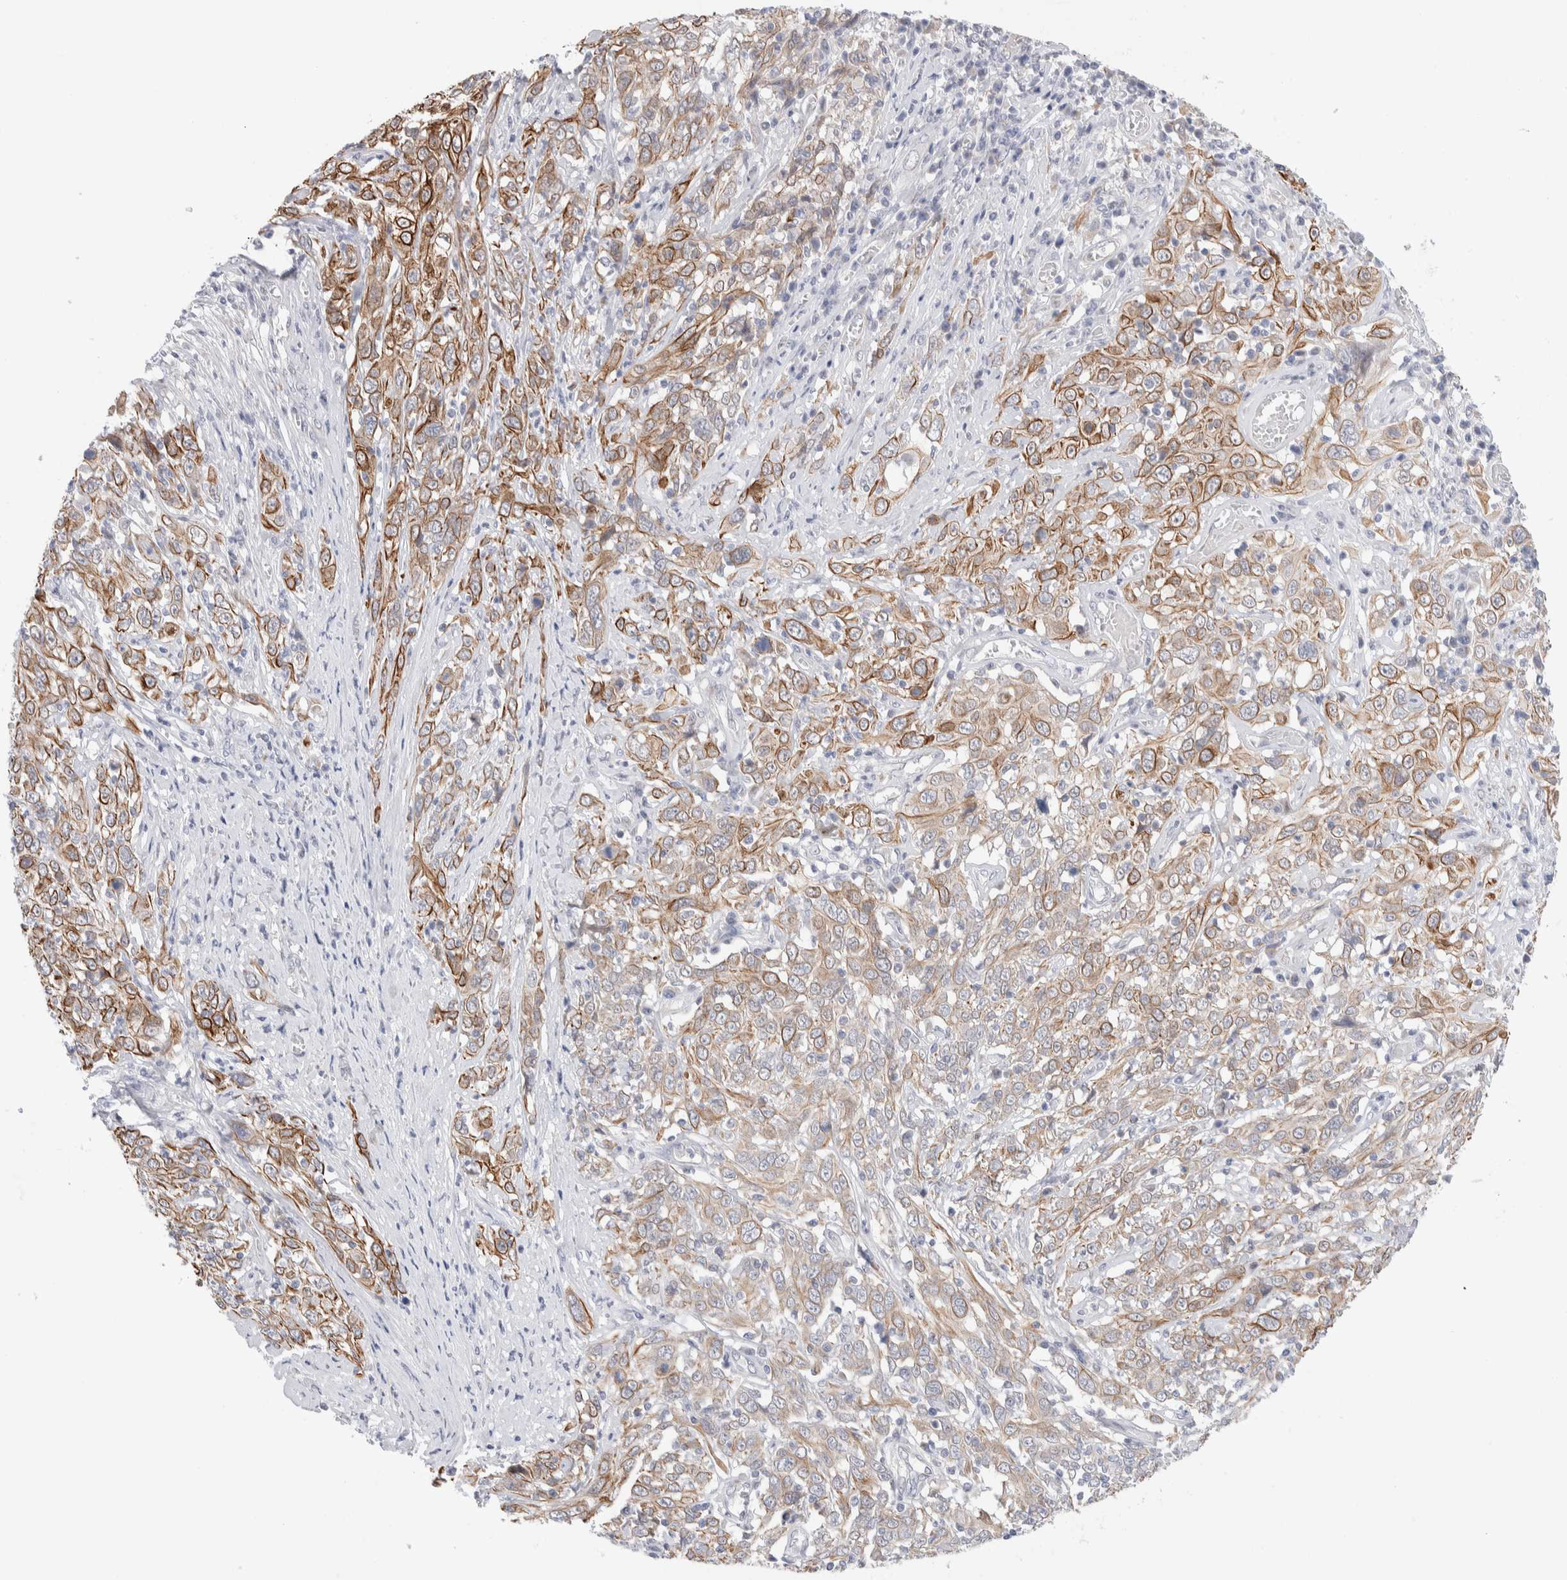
{"staining": {"intensity": "moderate", "quantity": ">75%", "location": "cytoplasmic/membranous"}, "tissue": "cervical cancer", "cell_type": "Tumor cells", "image_type": "cancer", "snomed": [{"axis": "morphology", "description": "Squamous cell carcinoma, NOS"}, {"axis": "topography", "description": "Cervix"}], "caption": "Protein positivity by immunohistochemistry demonstrates moderate cytoplasmic/membranous expression in about >75% of tumor cells in cervical cancer (squamous cell carcinoma). The protein of interest is stained brown, and the nuclei are stained in blue (DAB (3,3'-diaminobenzidine) IHC with brightfield microscopy, high magnification).", "gene": "C1orf112", "patient": {"sex": "female", "age": 46}}